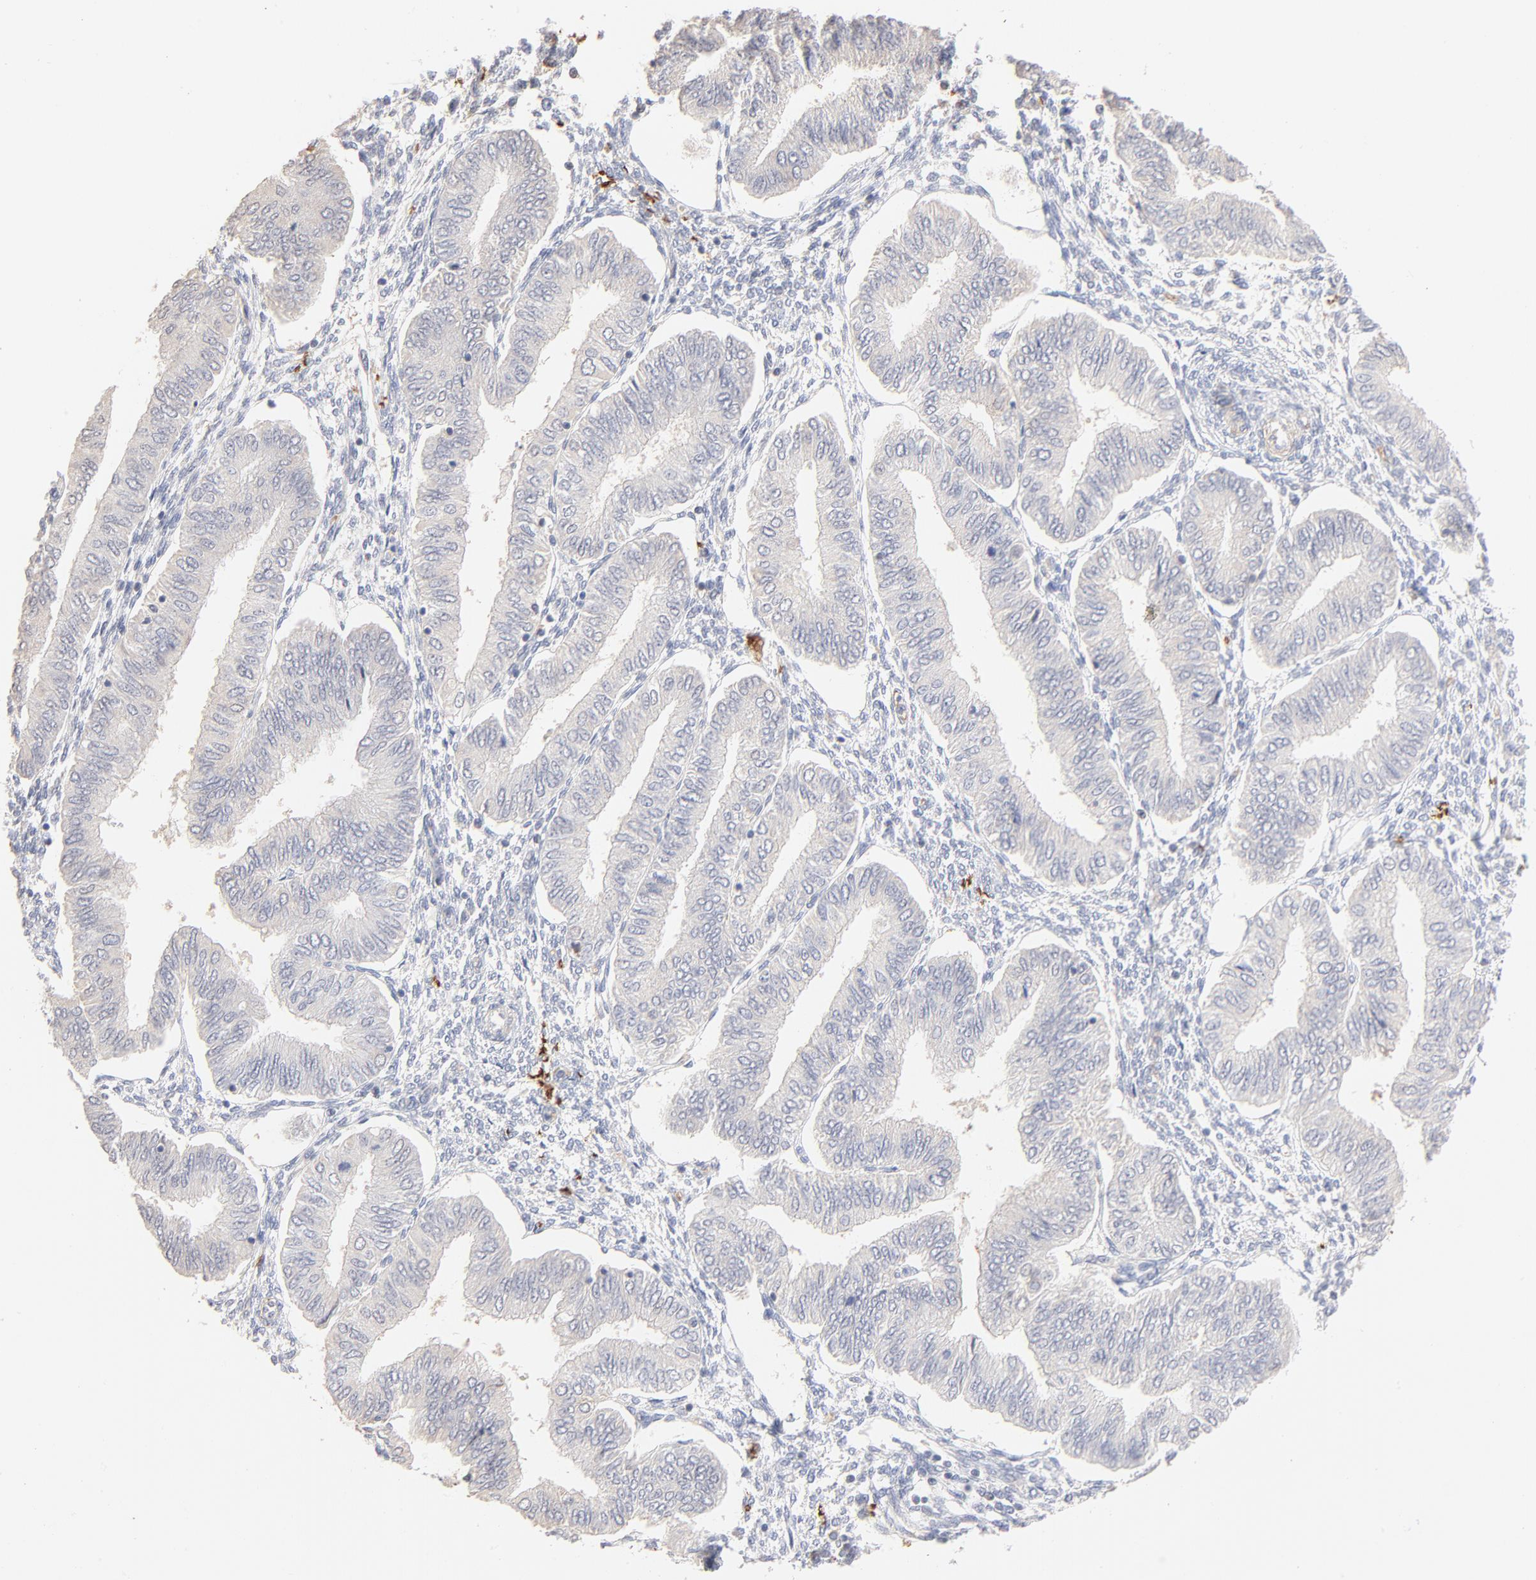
{"staining": {"intensity": "negative", "quantity": "none", "location": "none"}, "tissue": "endometrial cancer", "cell_type": "Tumor cells", "image_type": "cancer", "snomed": [{"axis": "morphology", "description": "Adenocarcinoma, NOS"}, {"axis": "topography", "description": "Endometrium"}], "caption": "Immunohistochemical staining of endometrial cancer (adenocarcinoma) shows no significant staining in tumor cells.", "gene": "SPTB", "patient": {"sex": "female", "age": 51}}